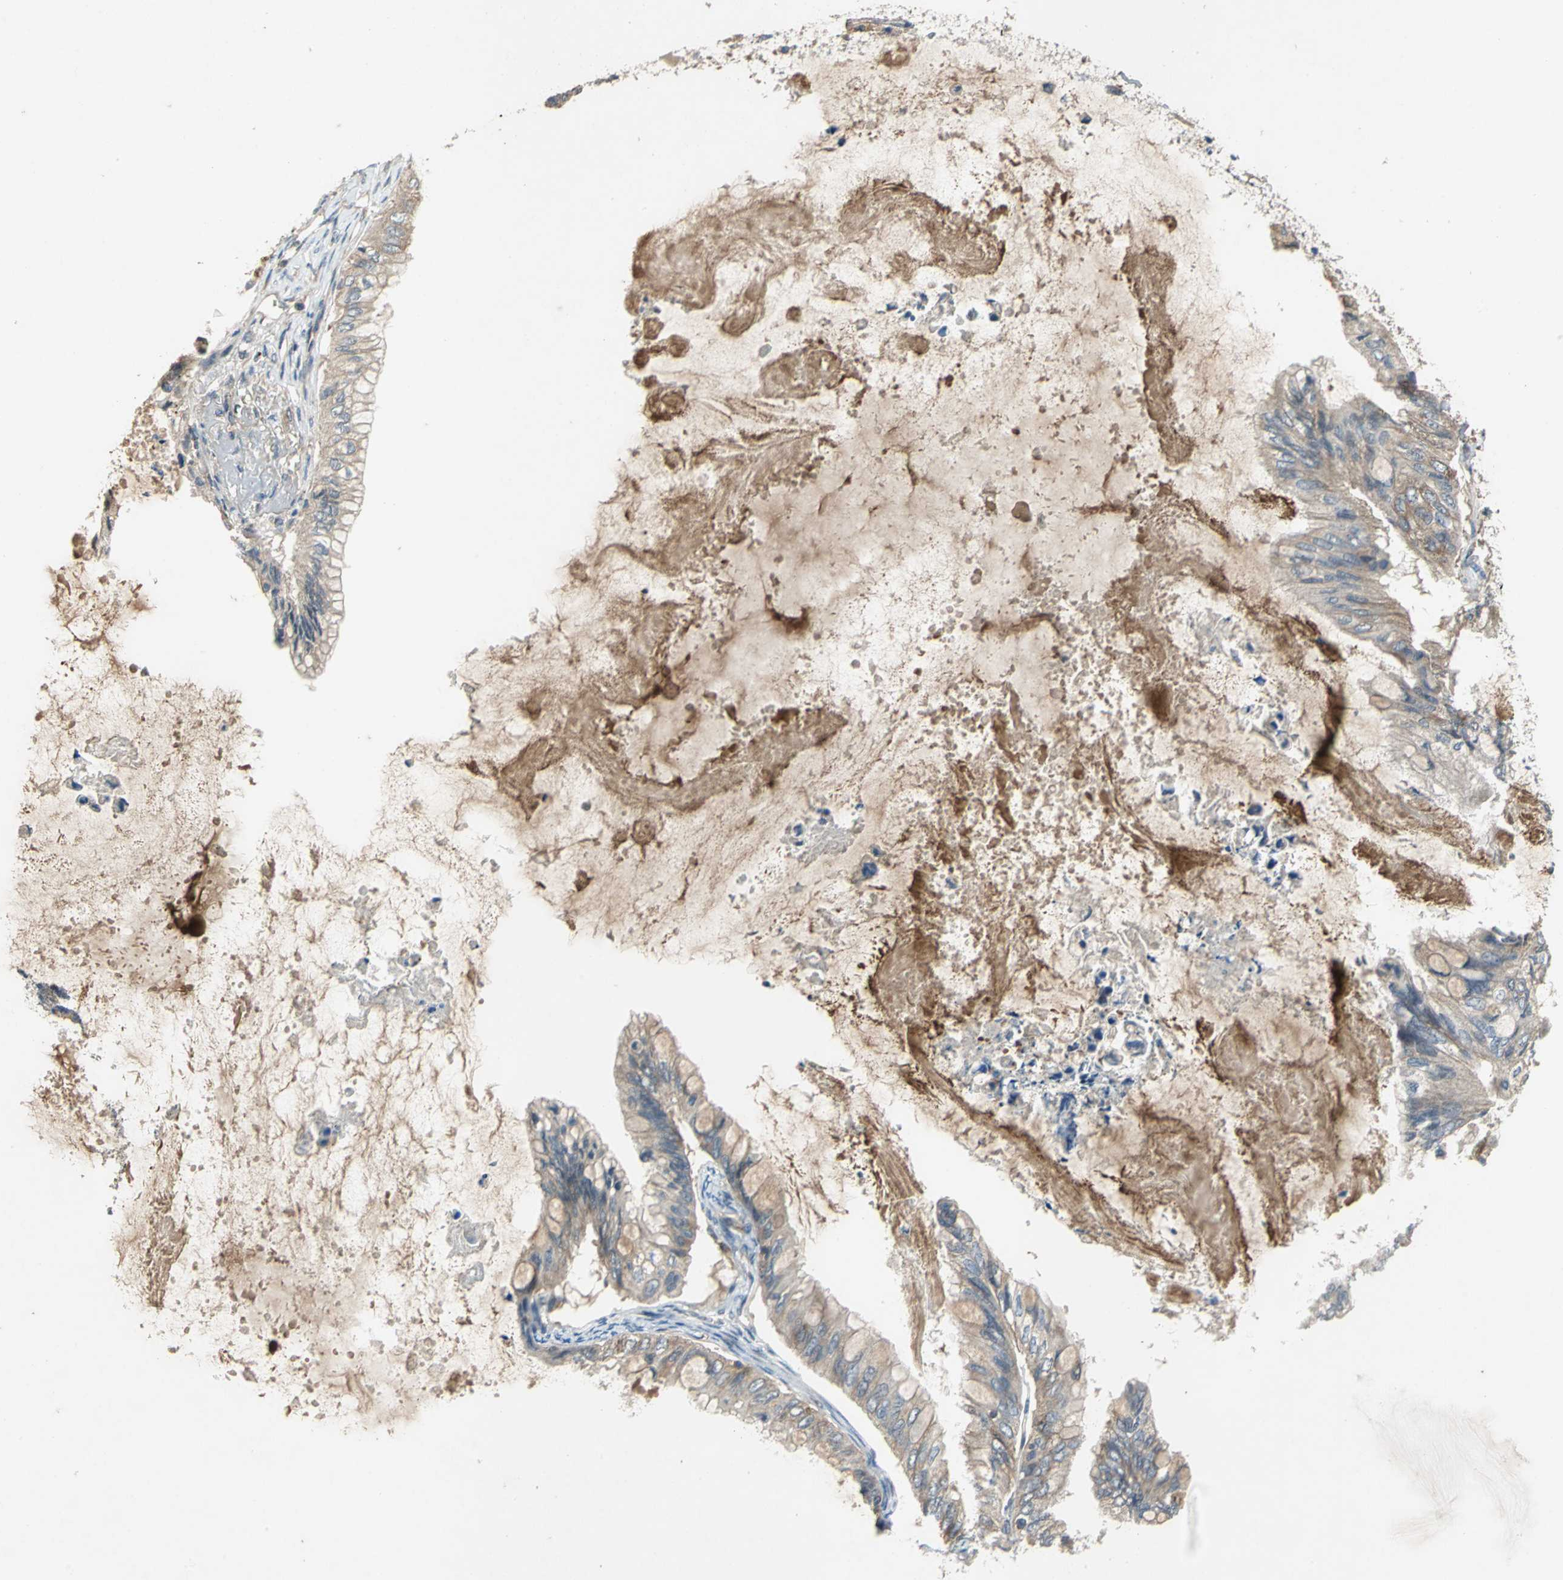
{"staining": {"intensity": "weak", "quantity": ">75%", "location": "cytoplasmic/membranous"}, "tissue": "ovarian cancer", "cell_type": "Tumor cells", "image_type": "cancer", "snomed": [{"axis": "morphology", "description": "Cystadenocarcinoma, mucinous, NOS"}, {"axis": "topography", "description": "Ovary"}], "caption": "Protein staining displays weak cytoplasmic/membranous staining in approximately >75% of tumor cells in ovarian mucinous cystadenocarcinoma.", "gene": "EMCN", "patient": {"sex": "female", "age": 80}}